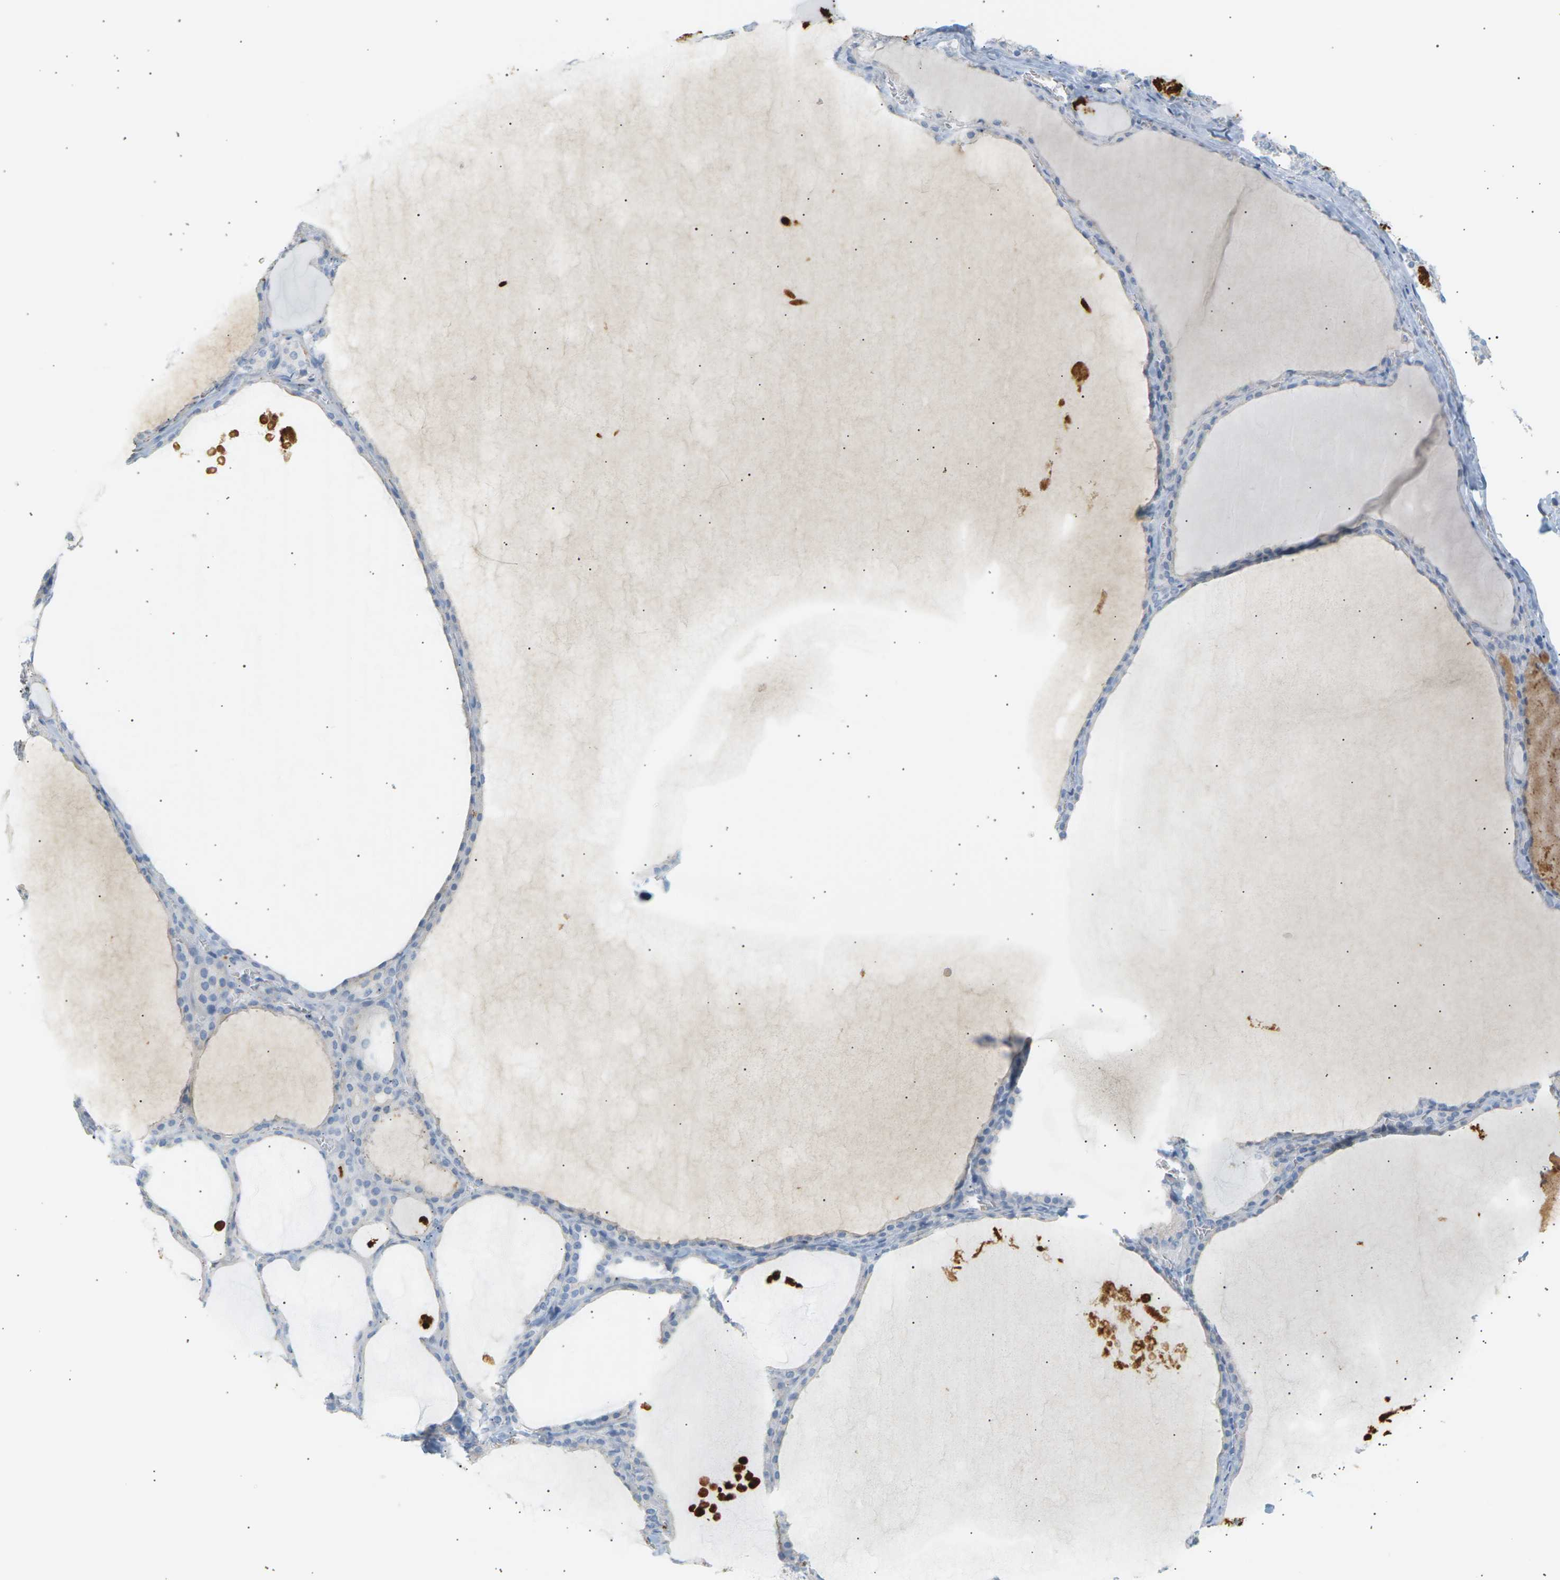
{"staining": {"intensity": "negative", "quantity": "none", "location": "none"}, "tissue": "thyroid gland", "cell_type": "Glandular cells", "image_type": "normal", "snomed": [{"axis": "morphology", "description": "Normal tissue, NOS"}, {"axis": "topography", "description": "Thyroid gland"}], "caption": "Immunohistochemical staining of unremarkable thyroid gland displays no significant staining in glandular cells. (DAB (3,3'-diaminobenzidine) immunohistochemistry visualized using brightfield microscopy, high magnification).", "gene": "CLU", "patient": {"sex": "male", "age": 56}}